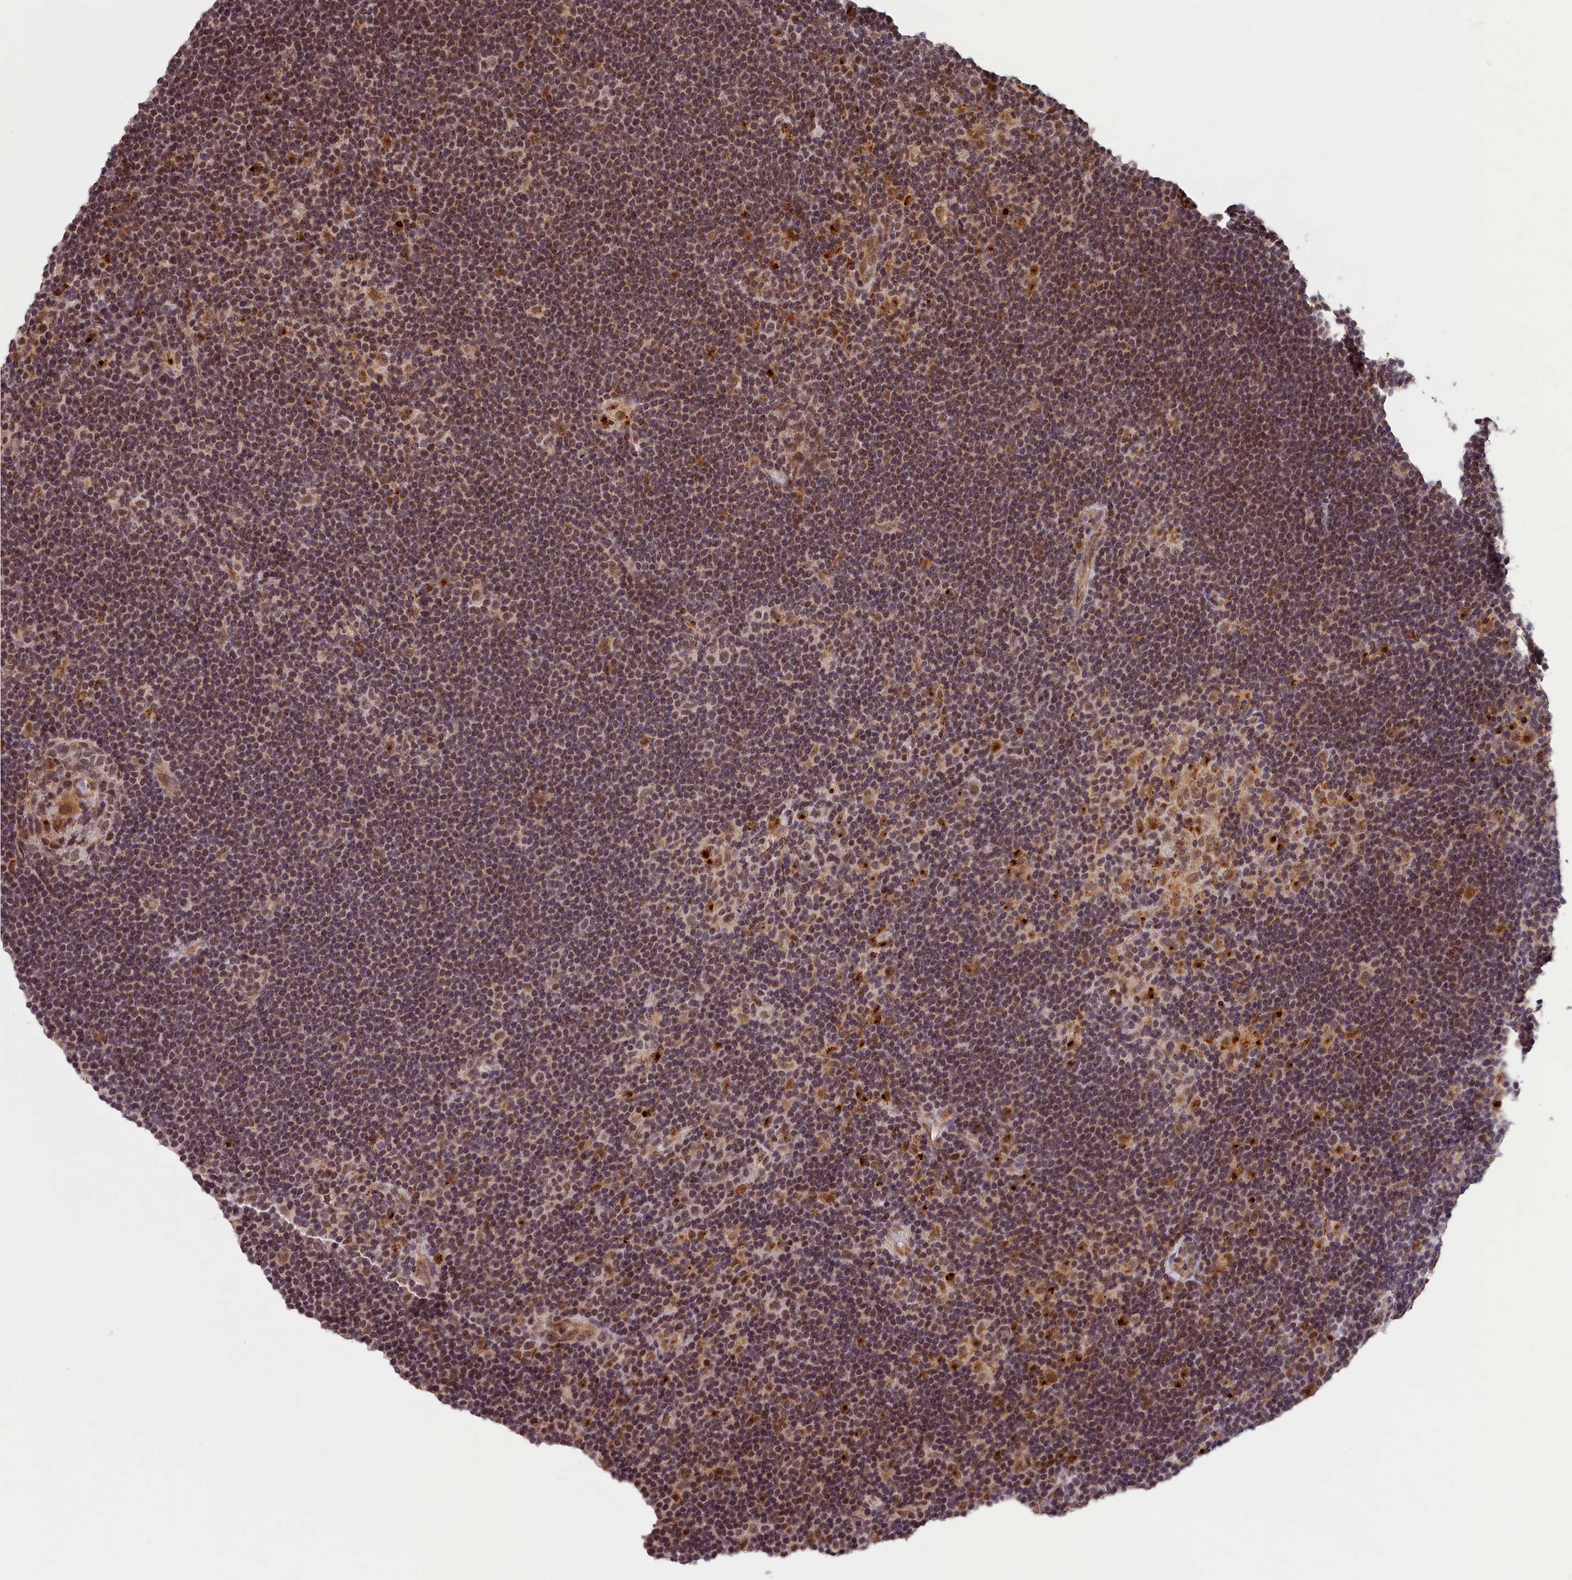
{"staining": {"intensity": "moderate", "quantity": "25%-75%", "location": "nuclear"}, "tissue": "lymphoma", "cell_type": "Tumor cells", "image_type": "cancer", "snomed": [{"axis": "morphology", "description": "Hodgkin's disease, NOS"}, {"axis": "topography", "description": "Lymph node"}], "caption": "The image reveals immunohistochemical staining of Hodgkin's disease. There is moderate nuclear positivity is identified in approximately 25%-75% of tumor cells. (Brightfield microscopy of DAB IHC at high magnification).", "gene": "KCNK6", "patient": {"sex": "female", "age": 57}}